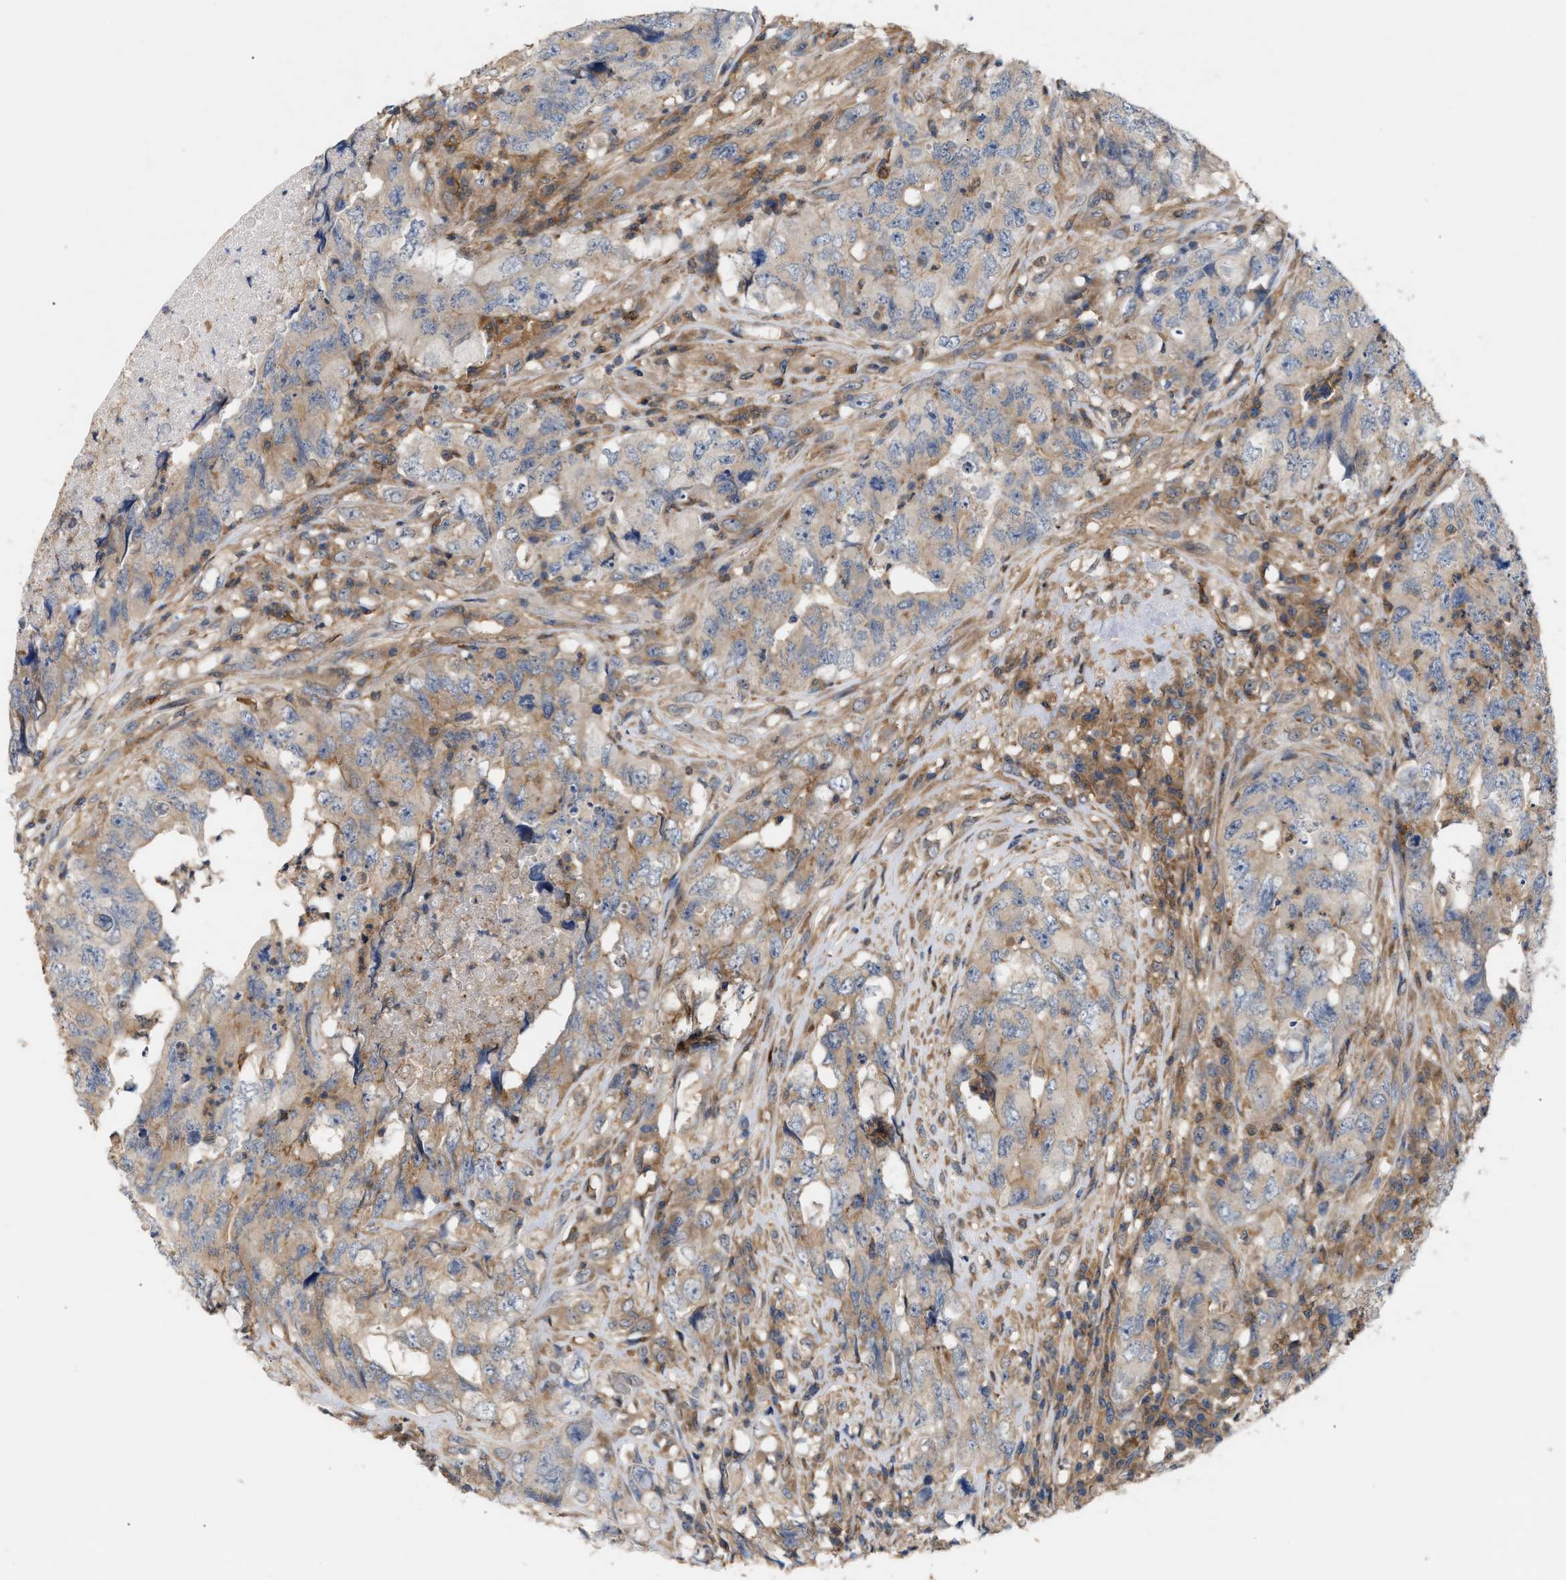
{"staining": {"intensity": "weak", "quantity": ">75%", "location": "cytoplasmic/membranous"}, "tissue": "testis cancer", "cell_type": "Tumor cells", "image_type": "cancer", "snomed": [{"axis": "morphology", "description": "Carcinoma, Embryonal, NOS"}, {"axis": "topography", "description": "Testis"}], "caption": "Testis embryonal carcinoma stained with a protein marker displays weak staining in tumor cells.", "gene": "DBNL", "patient": {"sex": "male", "age": 32}}